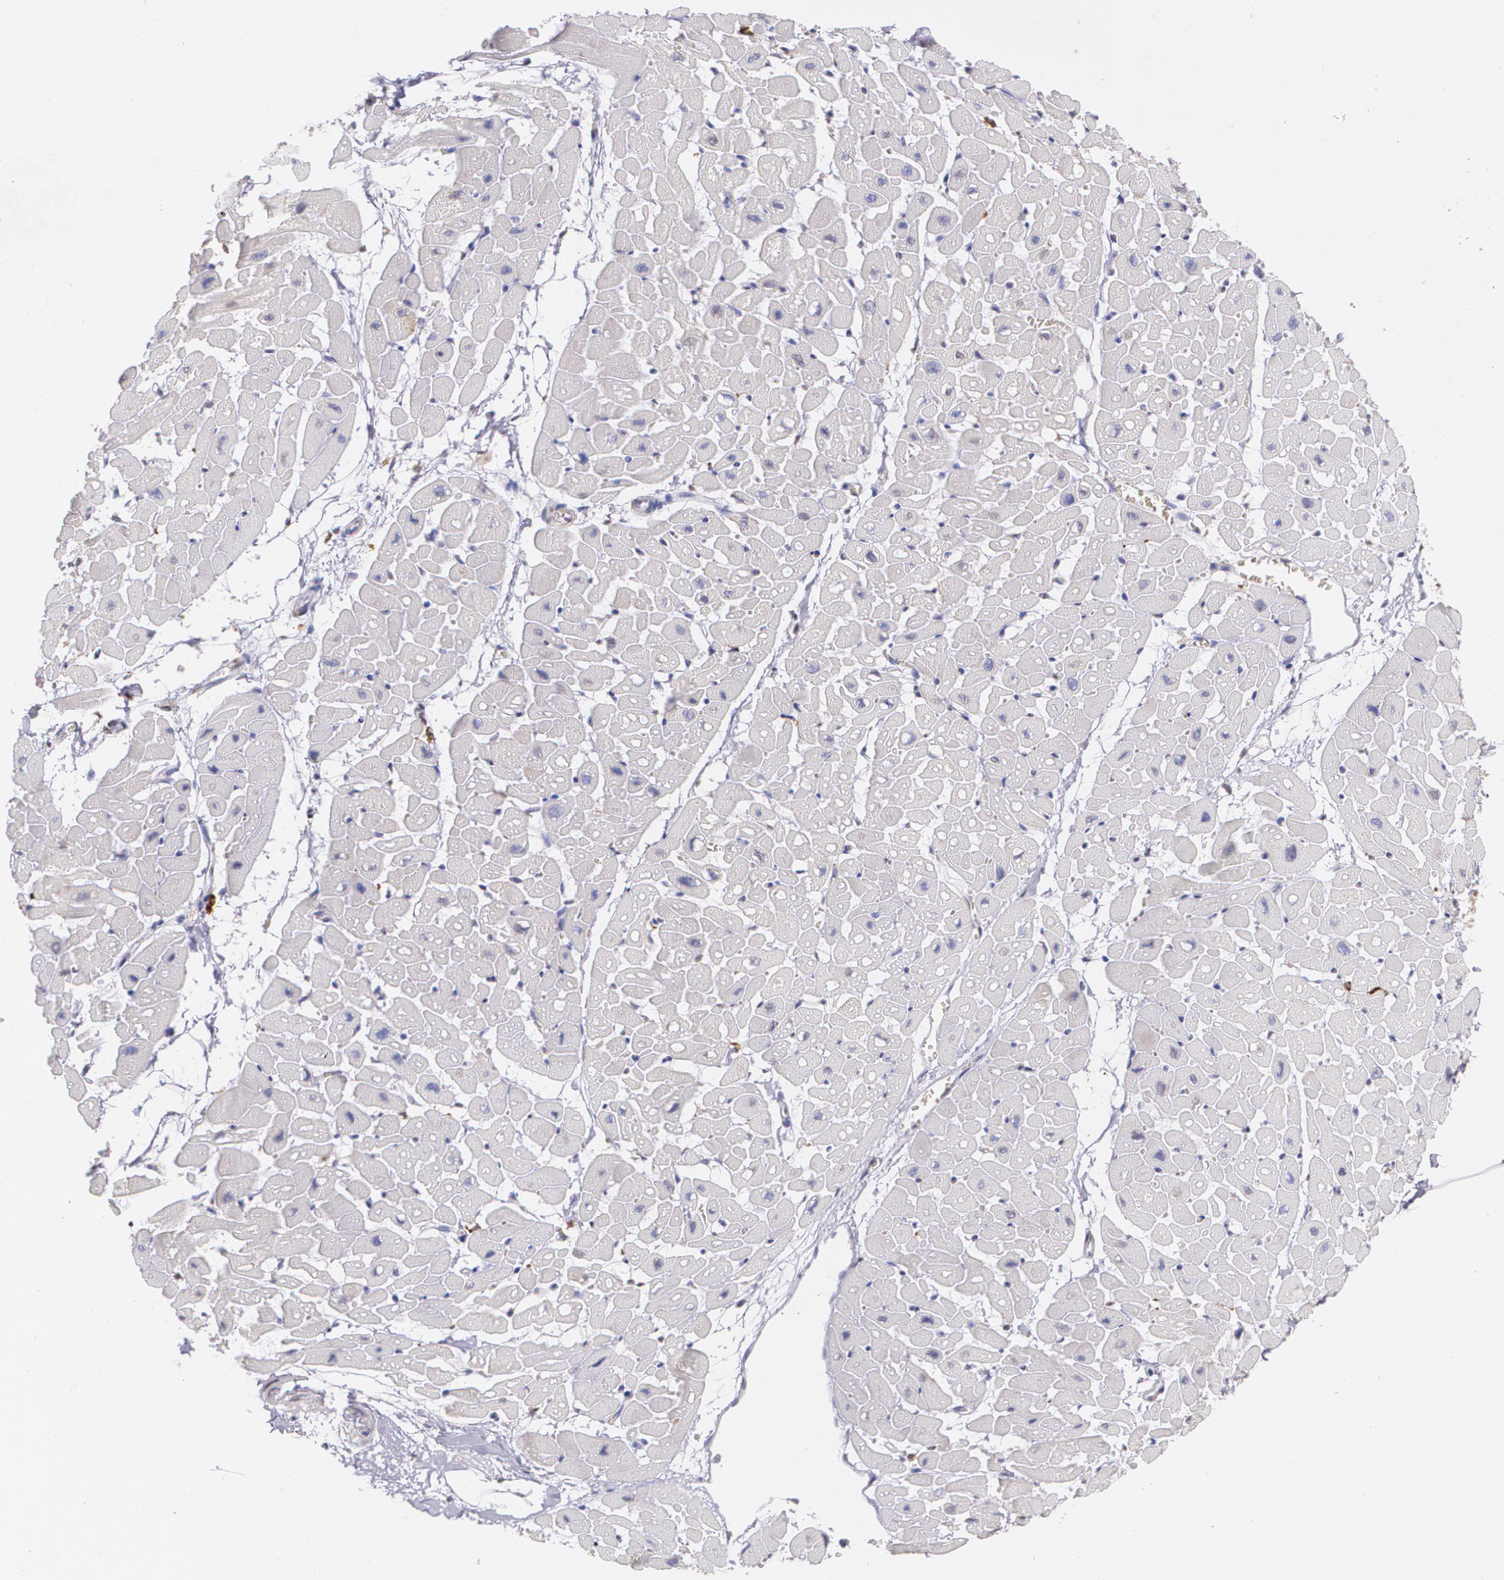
{"staining": {"intensity": "negative", "quantity": "none", "location": "none"}, "tissue": "heart muscle", "cell_type": "Cardiomyocytes", "image_type": "normal", "snomed": [{"axis": "morphology", "description": "Normal tissue, NOS"}, {"axis": "topography", "description": "Heart"}], "caption": "Heart muscle was stained to show a protein in brown. There is no significant positivity in cardiomyocytes.", "gene": "RTN1", "patient": {"sex": "male", "age": 45}}